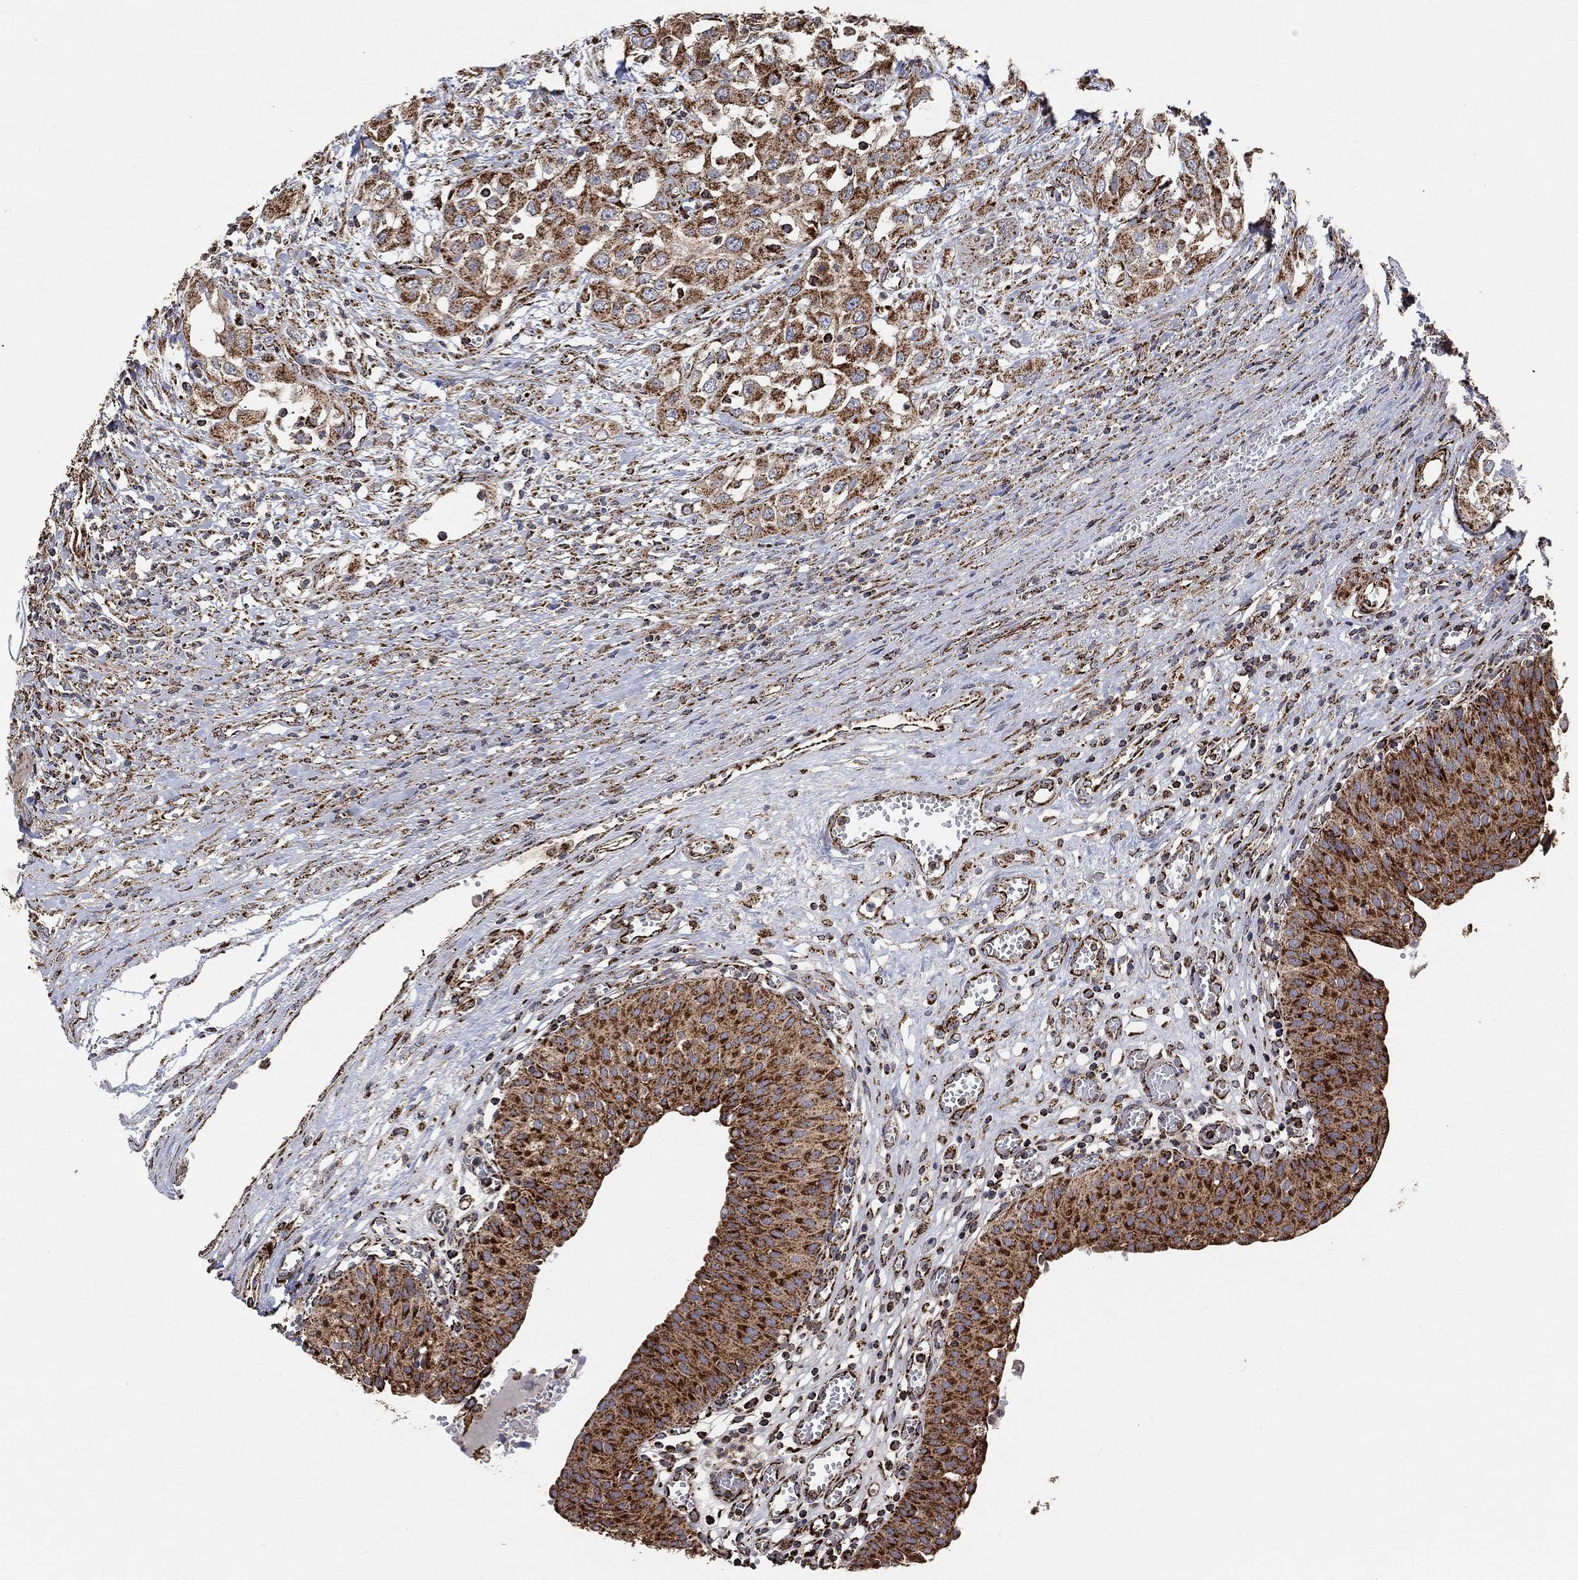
{"staining": {"intensity": "strong", "quantity": ">75%", "location": "cytoplasmic/membranous"}, "tissue": "urinary bladder", "cell_type": "Urothelial cells", "image_type": "normal", "snomed": [{"axis": "morphology", "description": "Normal tissue, NOS"}, {"axis": "morphology", "description": "Urothelial carcinoma, NOS"}, {"axis": "morphology", "description": "Urothelial carcinoma, High grade"}, {"axis": "topography", "description": "Urinary bladder"}], "caption": "Immunohistochemistry (IHC) (DAB (3,3'-diaminobenzidine)) staining of unremarkable human urinary bladder shows strong cytoplasmic/membranous protein staining in about >75% of urothelial cells.", "gene": "SLC38A7", "patient": {"sex": "male", "age": 57}}